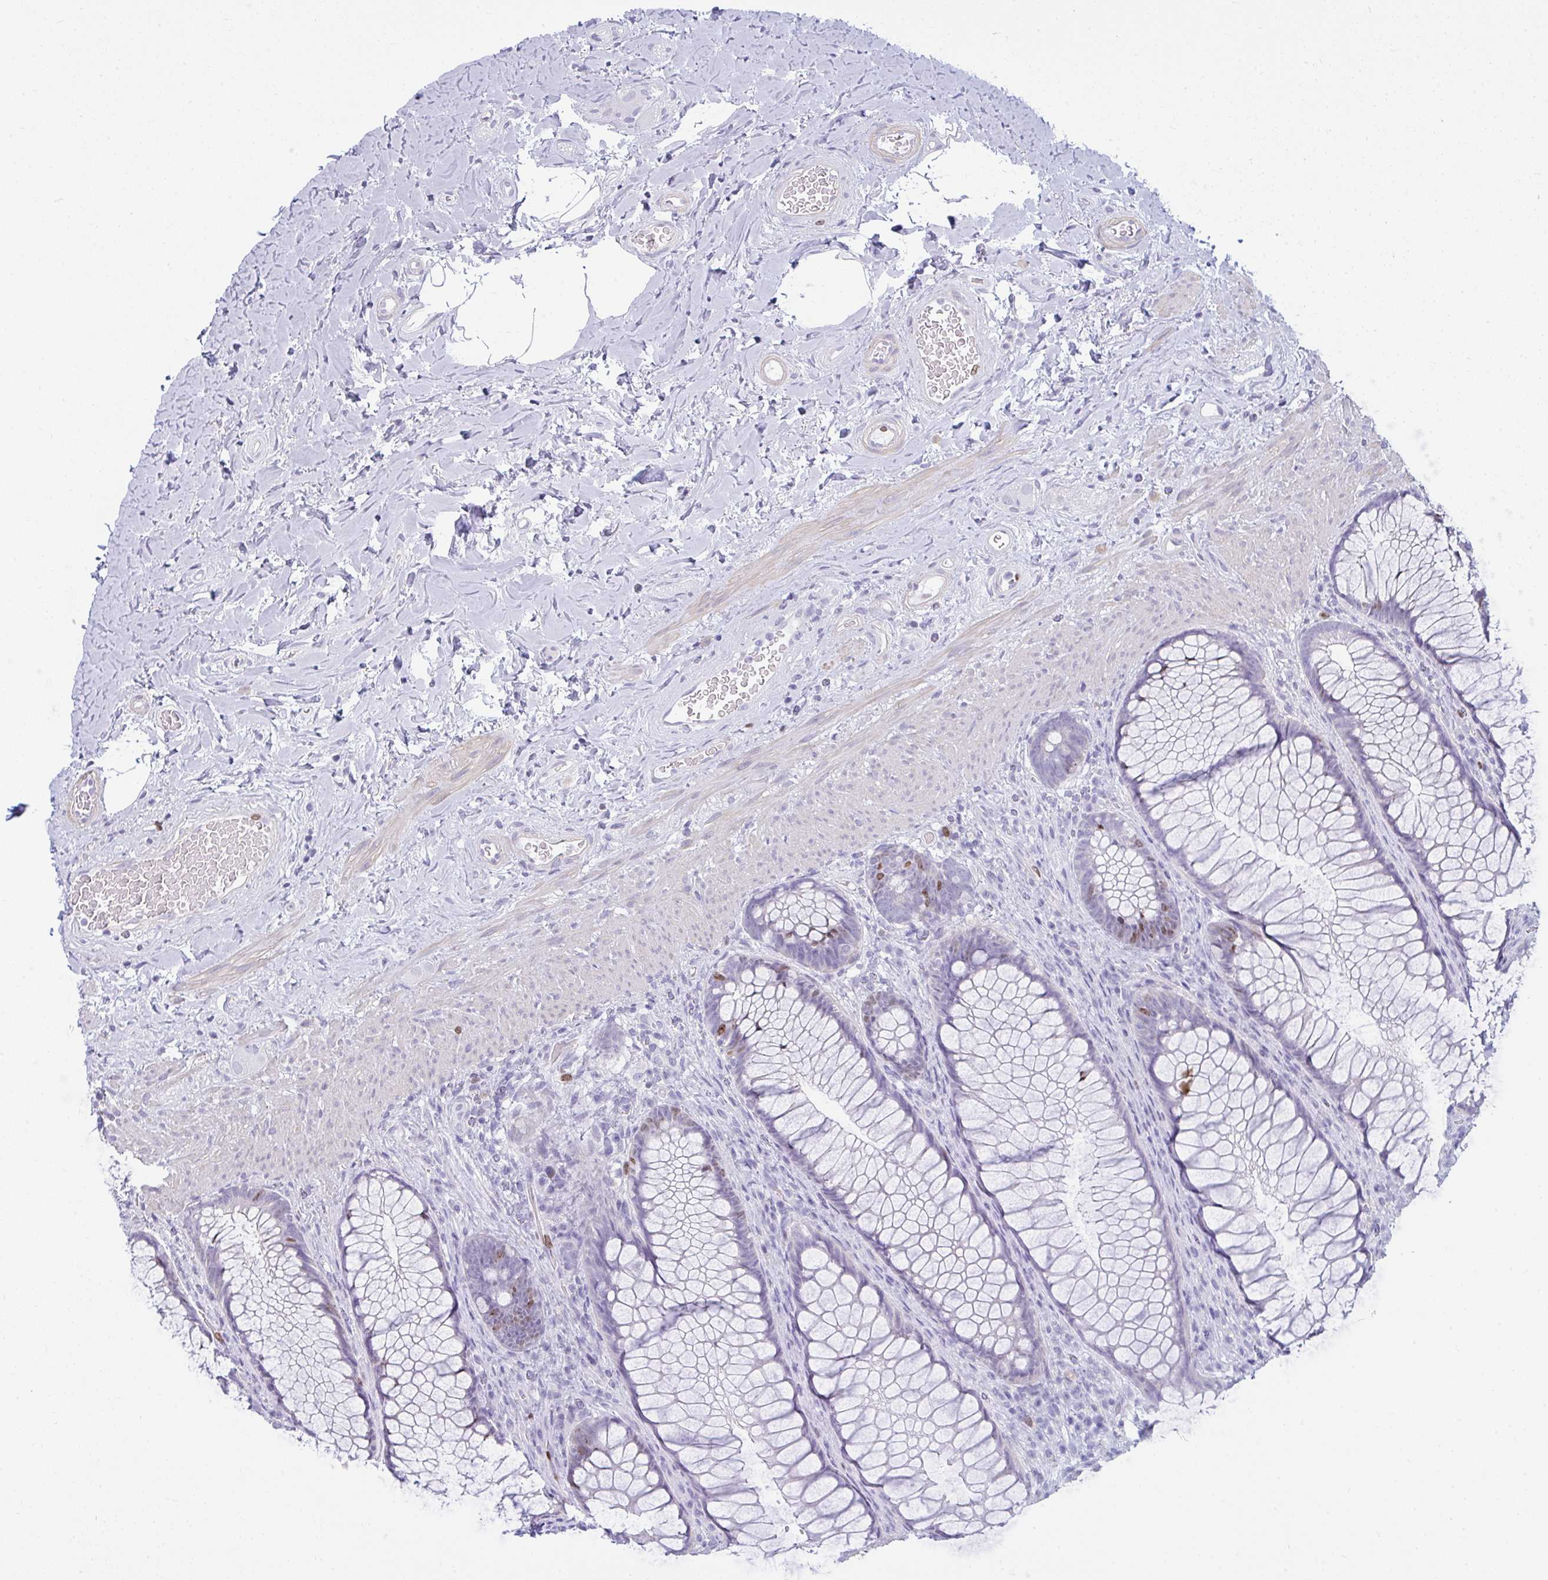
{"staining": {"intensity": "moderate", "quantity": "<25%", "location": "nuclear"}, "tissue": "rectum", "cell_type": "Glandular cells", "image_type": "normal", "snomed": [{"axis": "morphology", "description": "Normal tissue, NOS"}, {"axis": "topography", "description": "Rectum"}], "caption": "Glandular cells demonstrate moderate nuclear expression in approximately <25% of cells in benign rectum.", "gene": "SUZ12", "patient": {"sex": "male", "age": 53}}